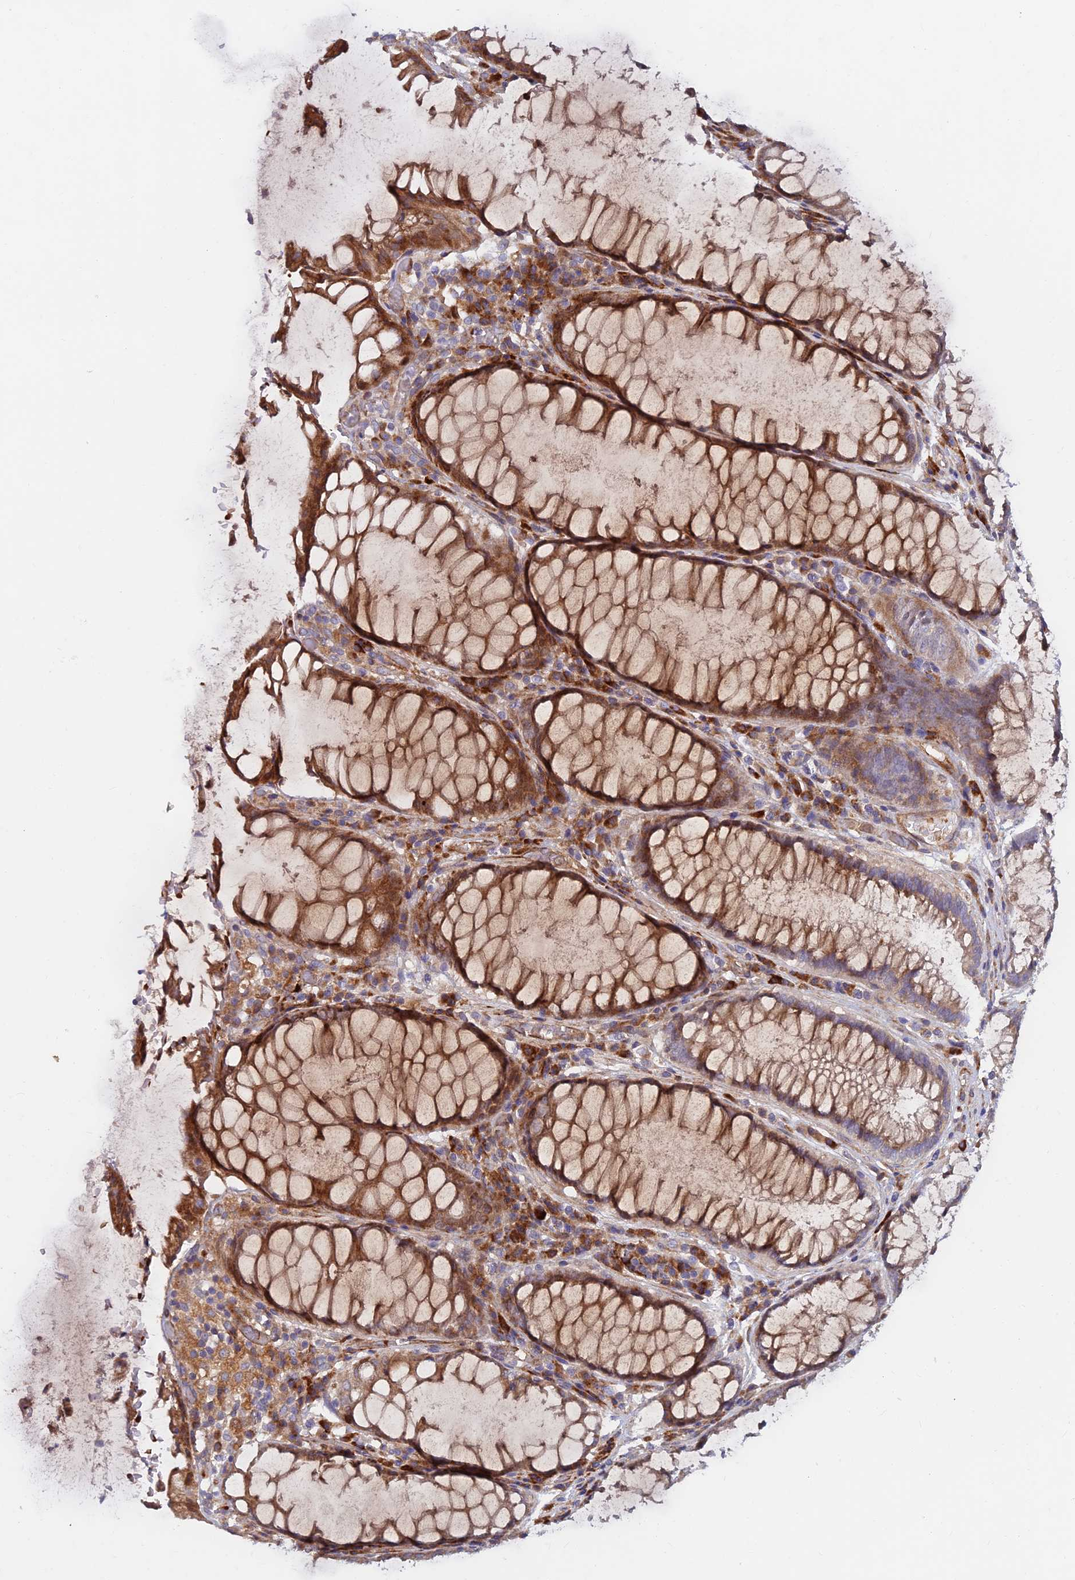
{"staining": {"intensity": "moderate", "quantity": ">75%", "location": "cytoplasmic/membranous"}, "tissue": "rectum", "cell_type": "Glandular cells", "image_type": "normal", "snomed": [{"axis": "morphology", "description": "Normal tissue, NOS"}, {"axis": "topography", "description": "Rectum"}], "caption": "Immunohistochemistry (IHC) image of normal rectum: human rectum stained using immunohistochemistry demonstrates medium levels of moderate protein expression localized specifically in the cytoplasmic/membranous of glandular cells, appearing as a cytoplasmic/membranous brown color.", "gene": "GMCL1", "patient": {"sex": "male", "age": 64}}